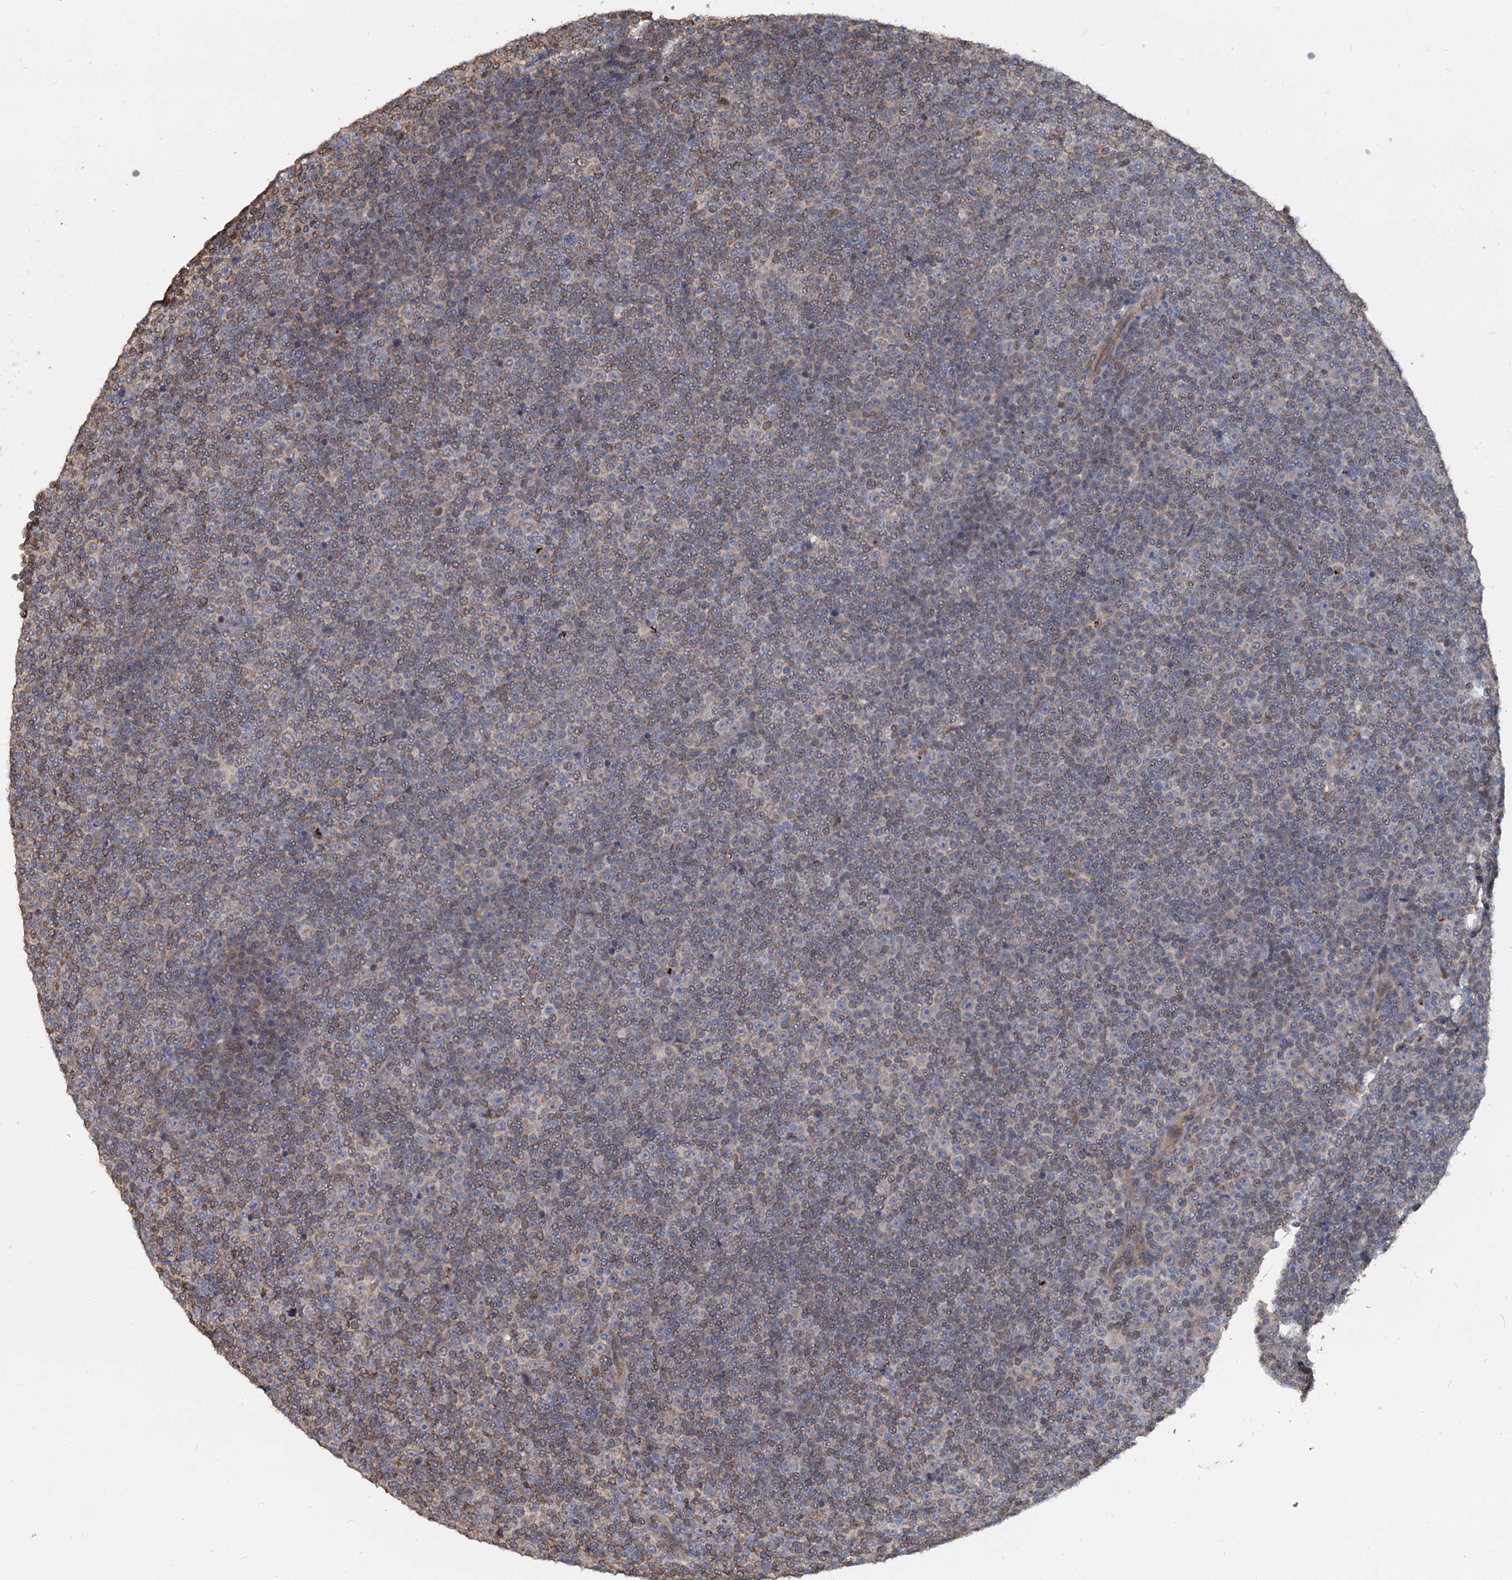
{"staining": {"intensity": "weak", "quantity": "25%-75%", "location": "cytoplasmic/membranous"}, "tissue": "lymphoma", "cell_type": "Tumor cells", "image_type": "cancer", "snomed": [{"axis": "morphology", "description": "Malignant lymphoma, non-Hodgkin's type, Low grade"}, {"axis": "topography", "description": "Lymph node"}], "caption": "This is an image of immunohistochemistry (IHC) staining of lymphoma, which shows weak expression in the cytoplasmic/membranous of tumor cells.", "gene": "LRRC51", "patient": {"sex": "female", "age": 67}}